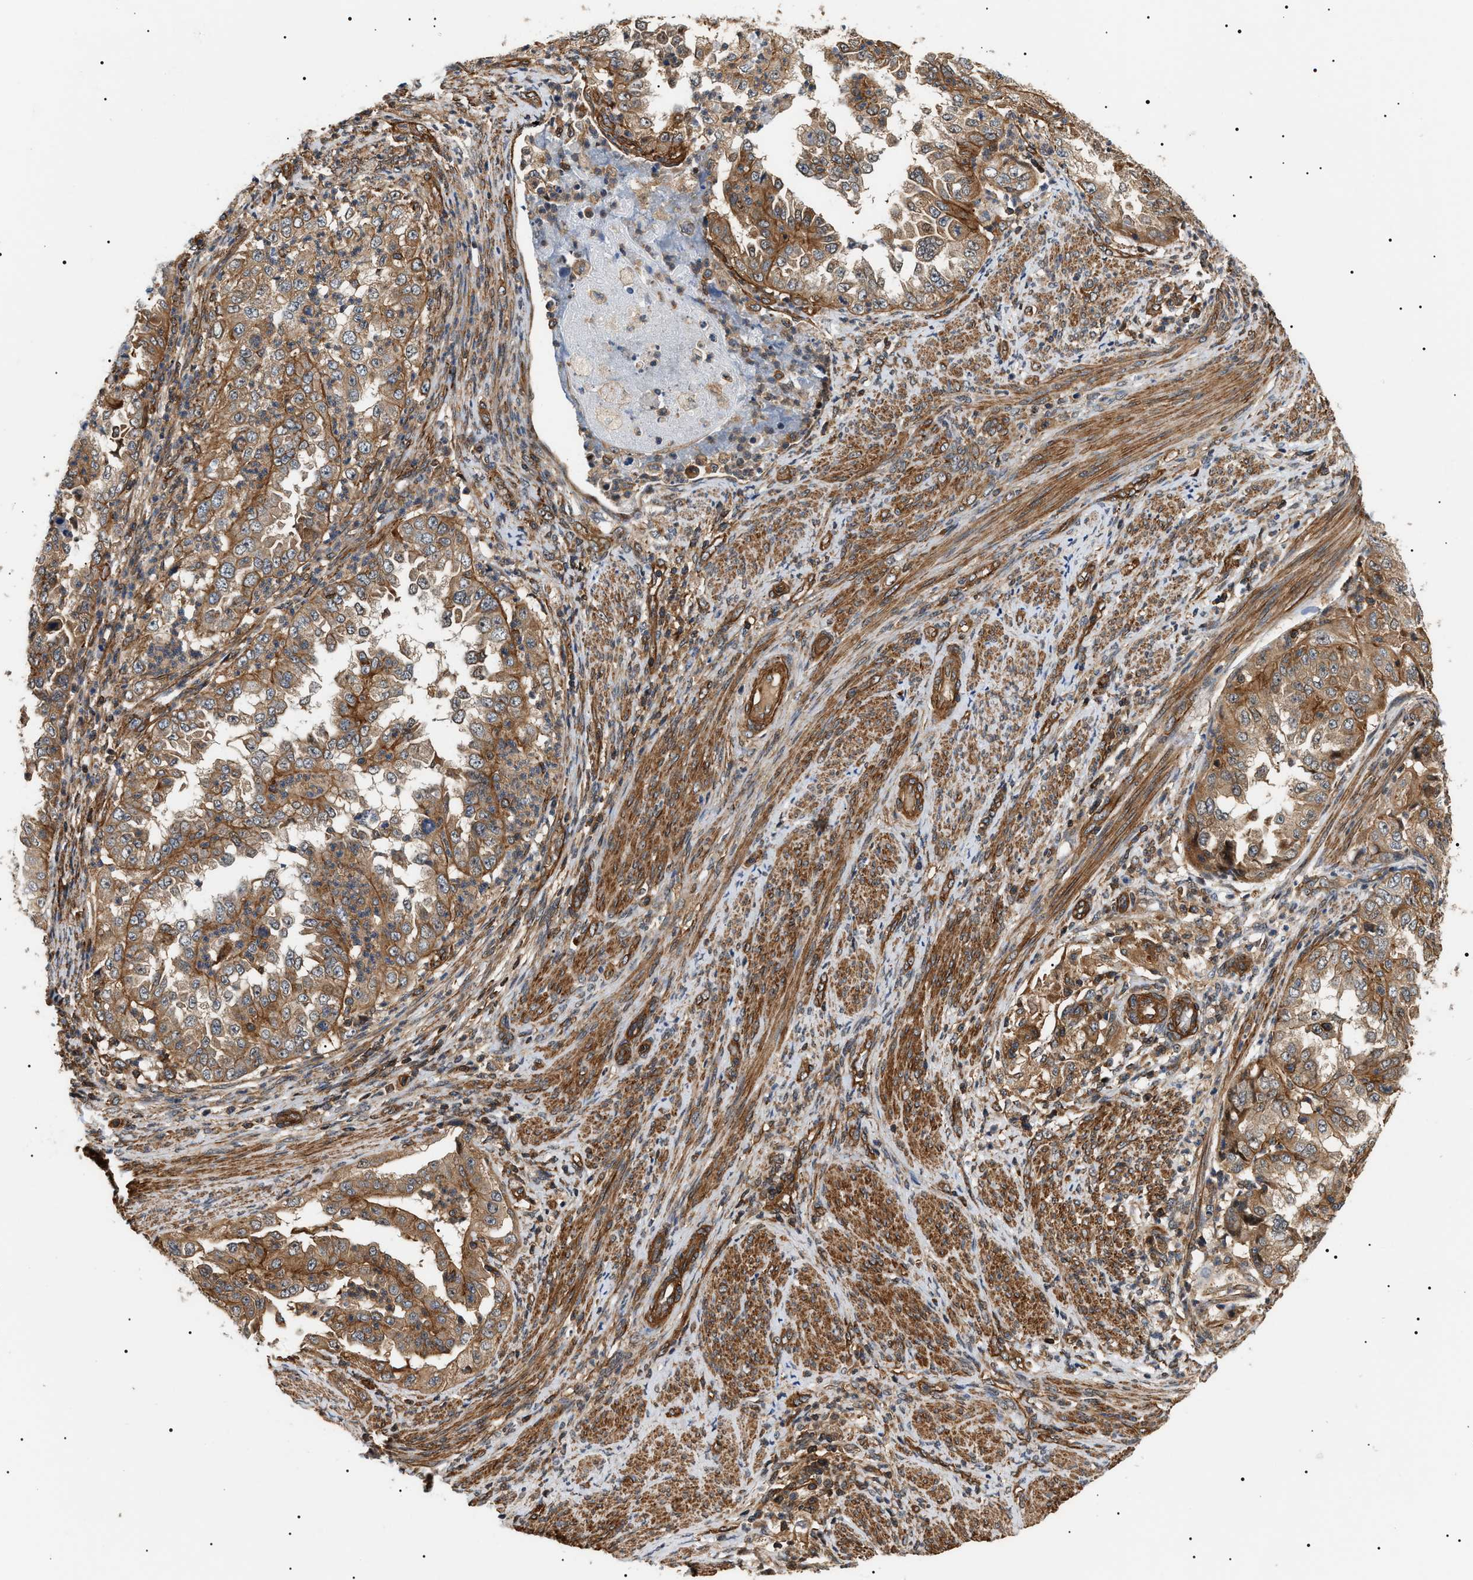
{"staining": {"intensity": "moderate", "quantity": ">75%", "location": "cytoplasmic/membranous"}, "tissue": "endometrial cancer", "cell_type": "Tumor cells", "image_type": "cancer", "snomed": [{"axis": "morphology", "description": "Adenocarcinoma, NOS"}, {"axis": "topography", "description": "Endometrium"}], "caption": "The micrograph reveals immunohistochemical staining of endometrial cancer. There is moderate cytoplasmic/membranous expression is present in approximately >75% of tumor cells. (IHC, brightfield microscopy, high magnification).", "gene": "SH3GLB2", "patient": {"sex": "female", "age": 85}}